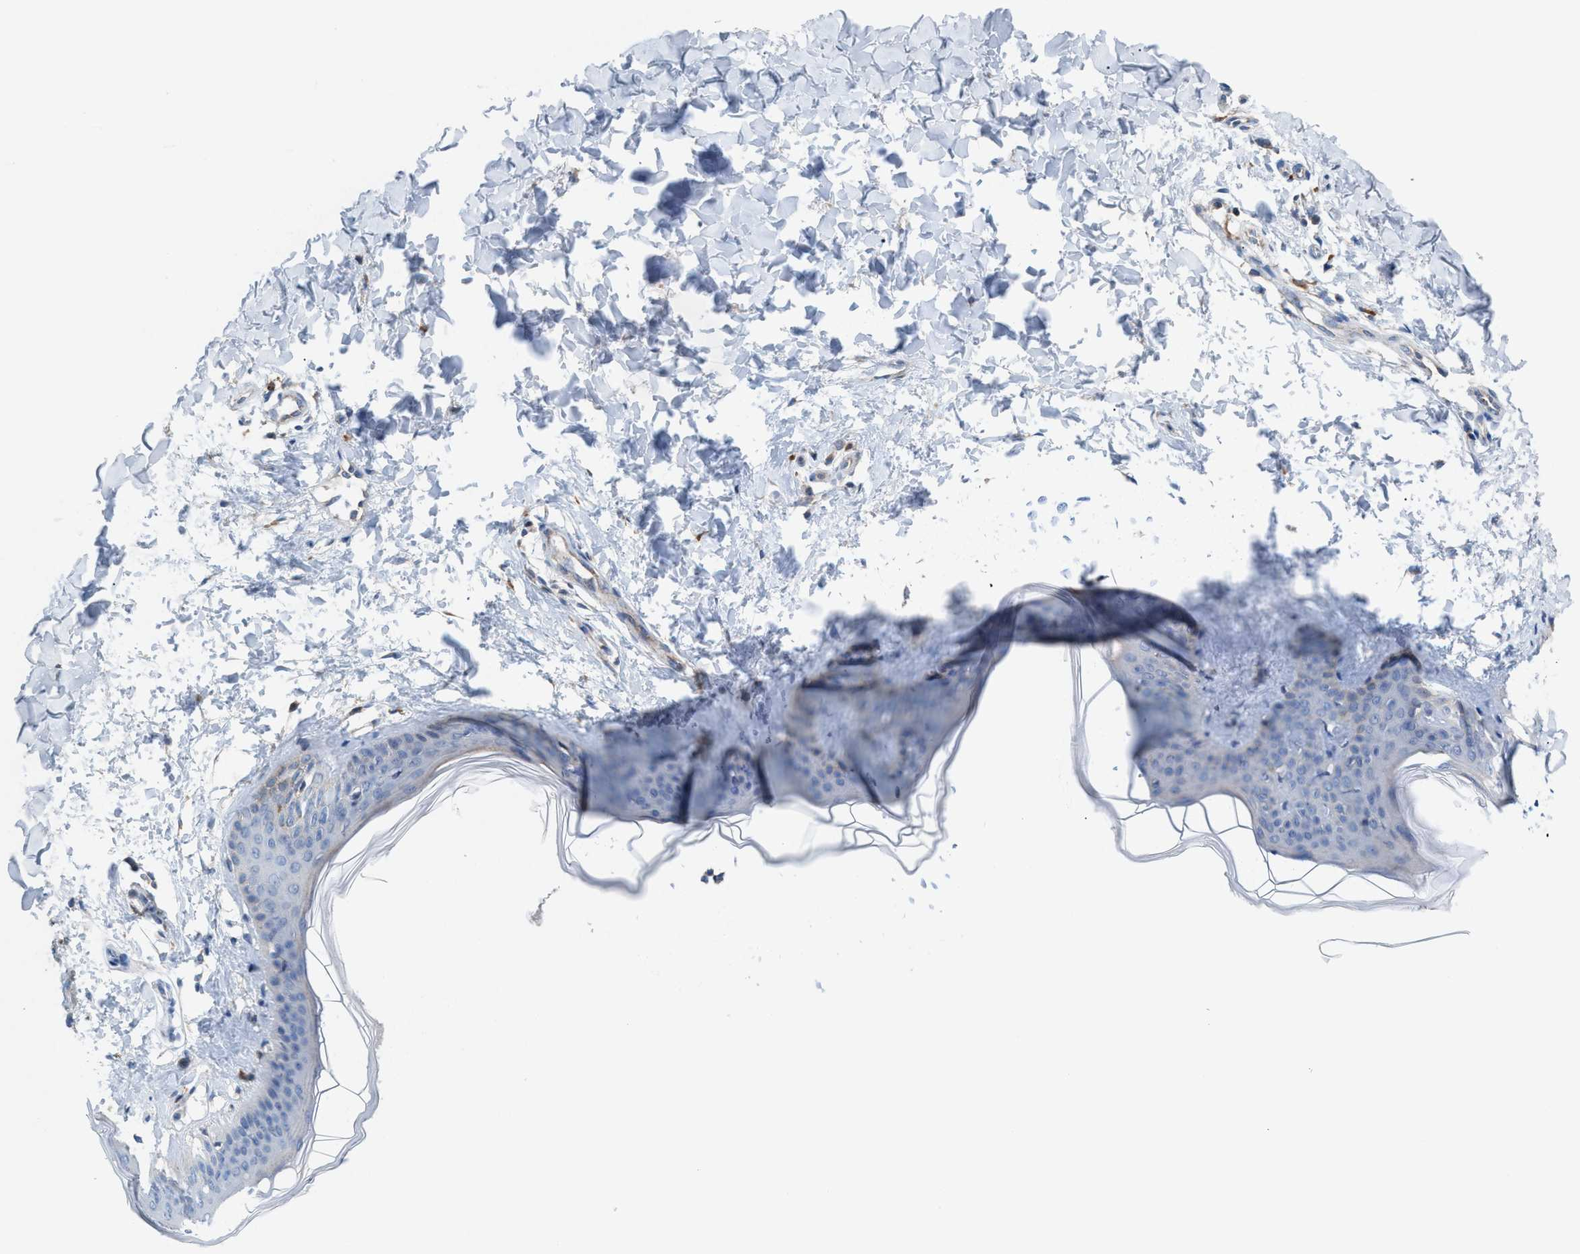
{"staining": {"intensity": "moderate", "quantity": ">75%", "location": "cytoplasmic/membranous"}, "tissue": "skin", "cell_type": "Fibroblasts", "image_type": "normal", "snomed": [{"axis": "morphology", "description": "Normal tissue, NOS"}, {"axis": "topography", "description": "Skin"}], "caption": "A brown stain highlights moderate cytoplasmic/membranous expression of a protein in fibroblasts of normal human skin. The staining was performed using DAB (3,3'-diaminobenzidine), with brown indicating positive protein expression. Nuclei are stained blue with hematoxylin.", "gene": "MRM1", "patient": {"sex": "female", "age": 17}}